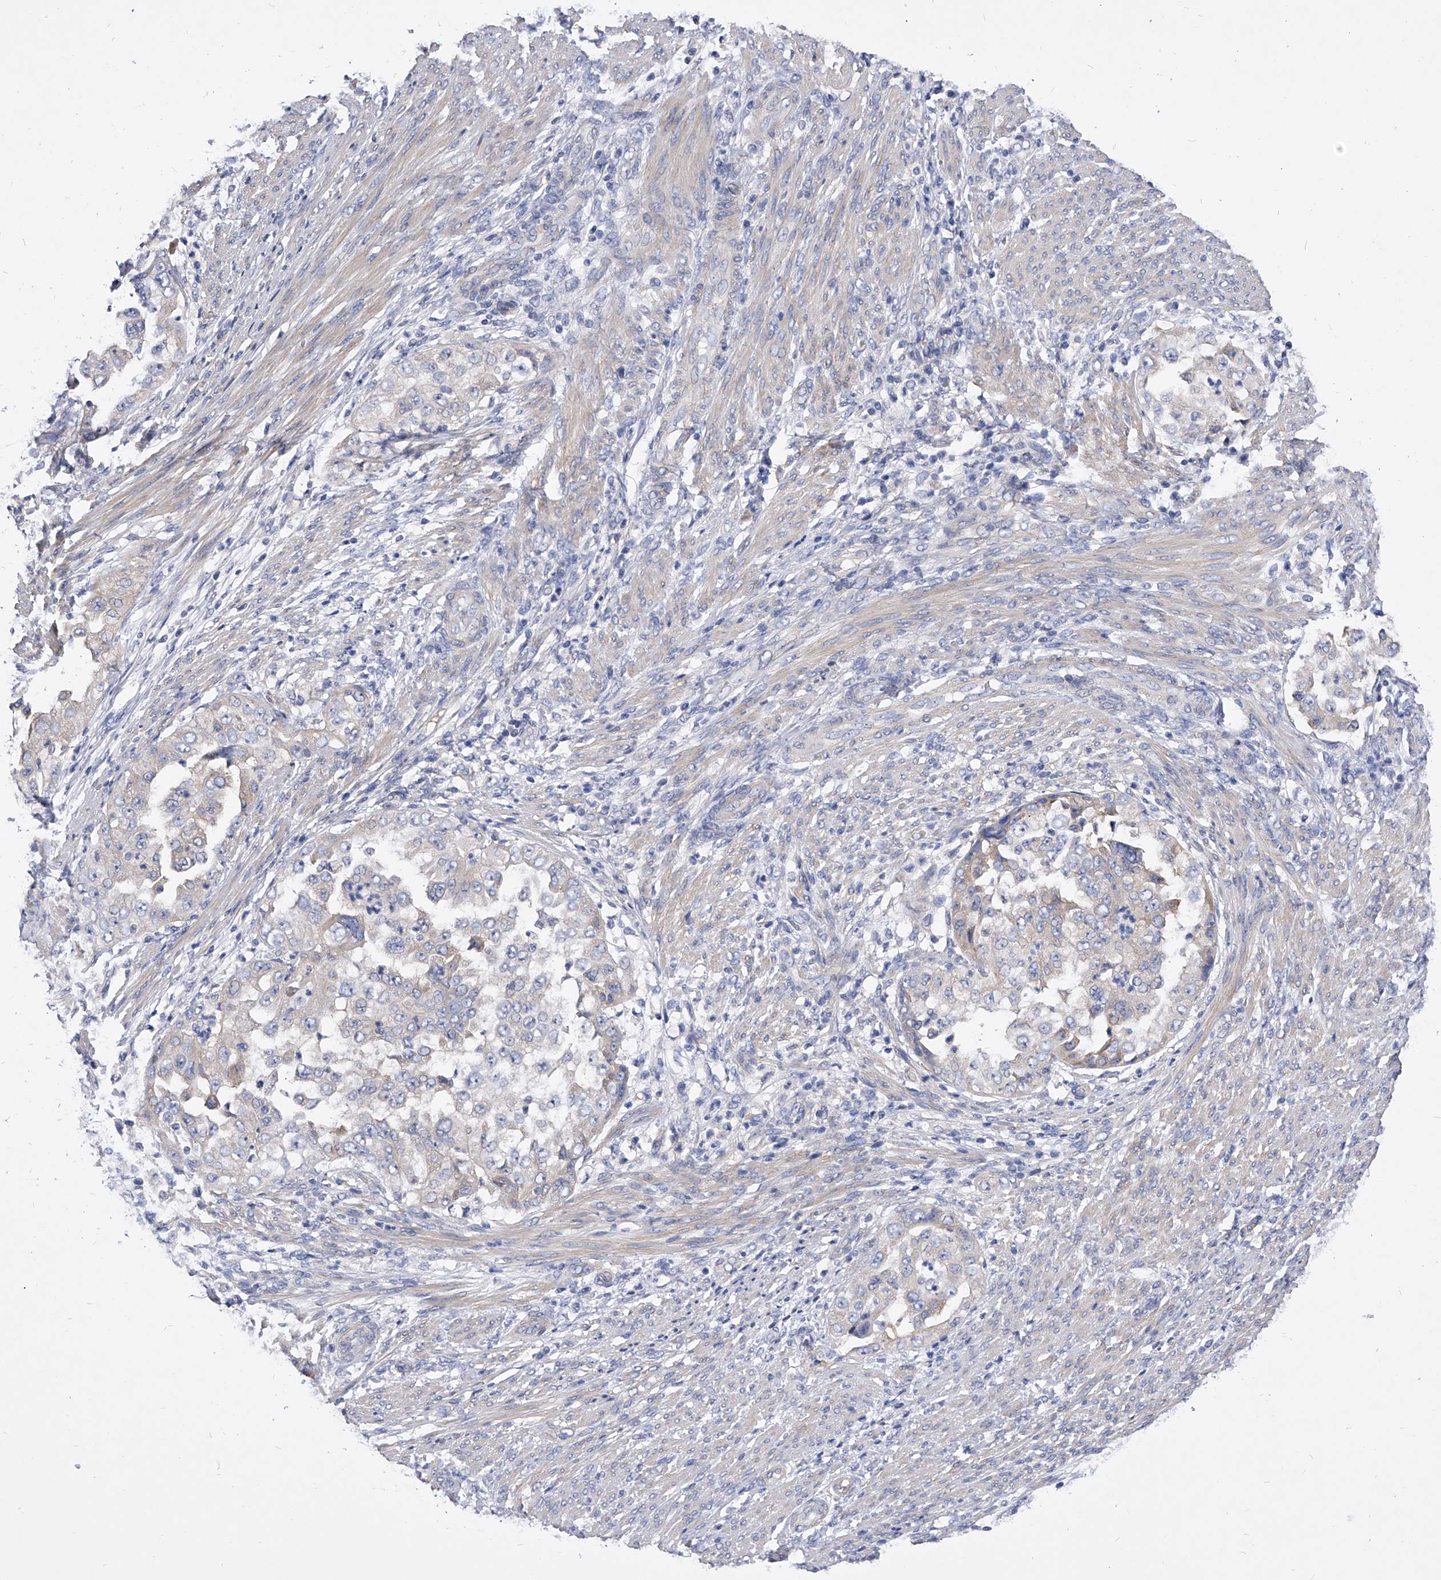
{"staining": {"intensity": "negative", "quantity": "none", "location": "none"}, "tissue": "endometrial cancer", "cell_type": "Tumor cells", "image_type": "cancer", "snomed": [{"axis": "morphology", "description": "Adenocarcinoma, NOS"}, {"axis": "topography", "description": "Endometrium"}], "caption": "Protein analysis of endometrial cancer demonstrates no significant positivity in tumor cells.", "gene": "PPP5C", "patient": {"sex": "female", "age": 85}}